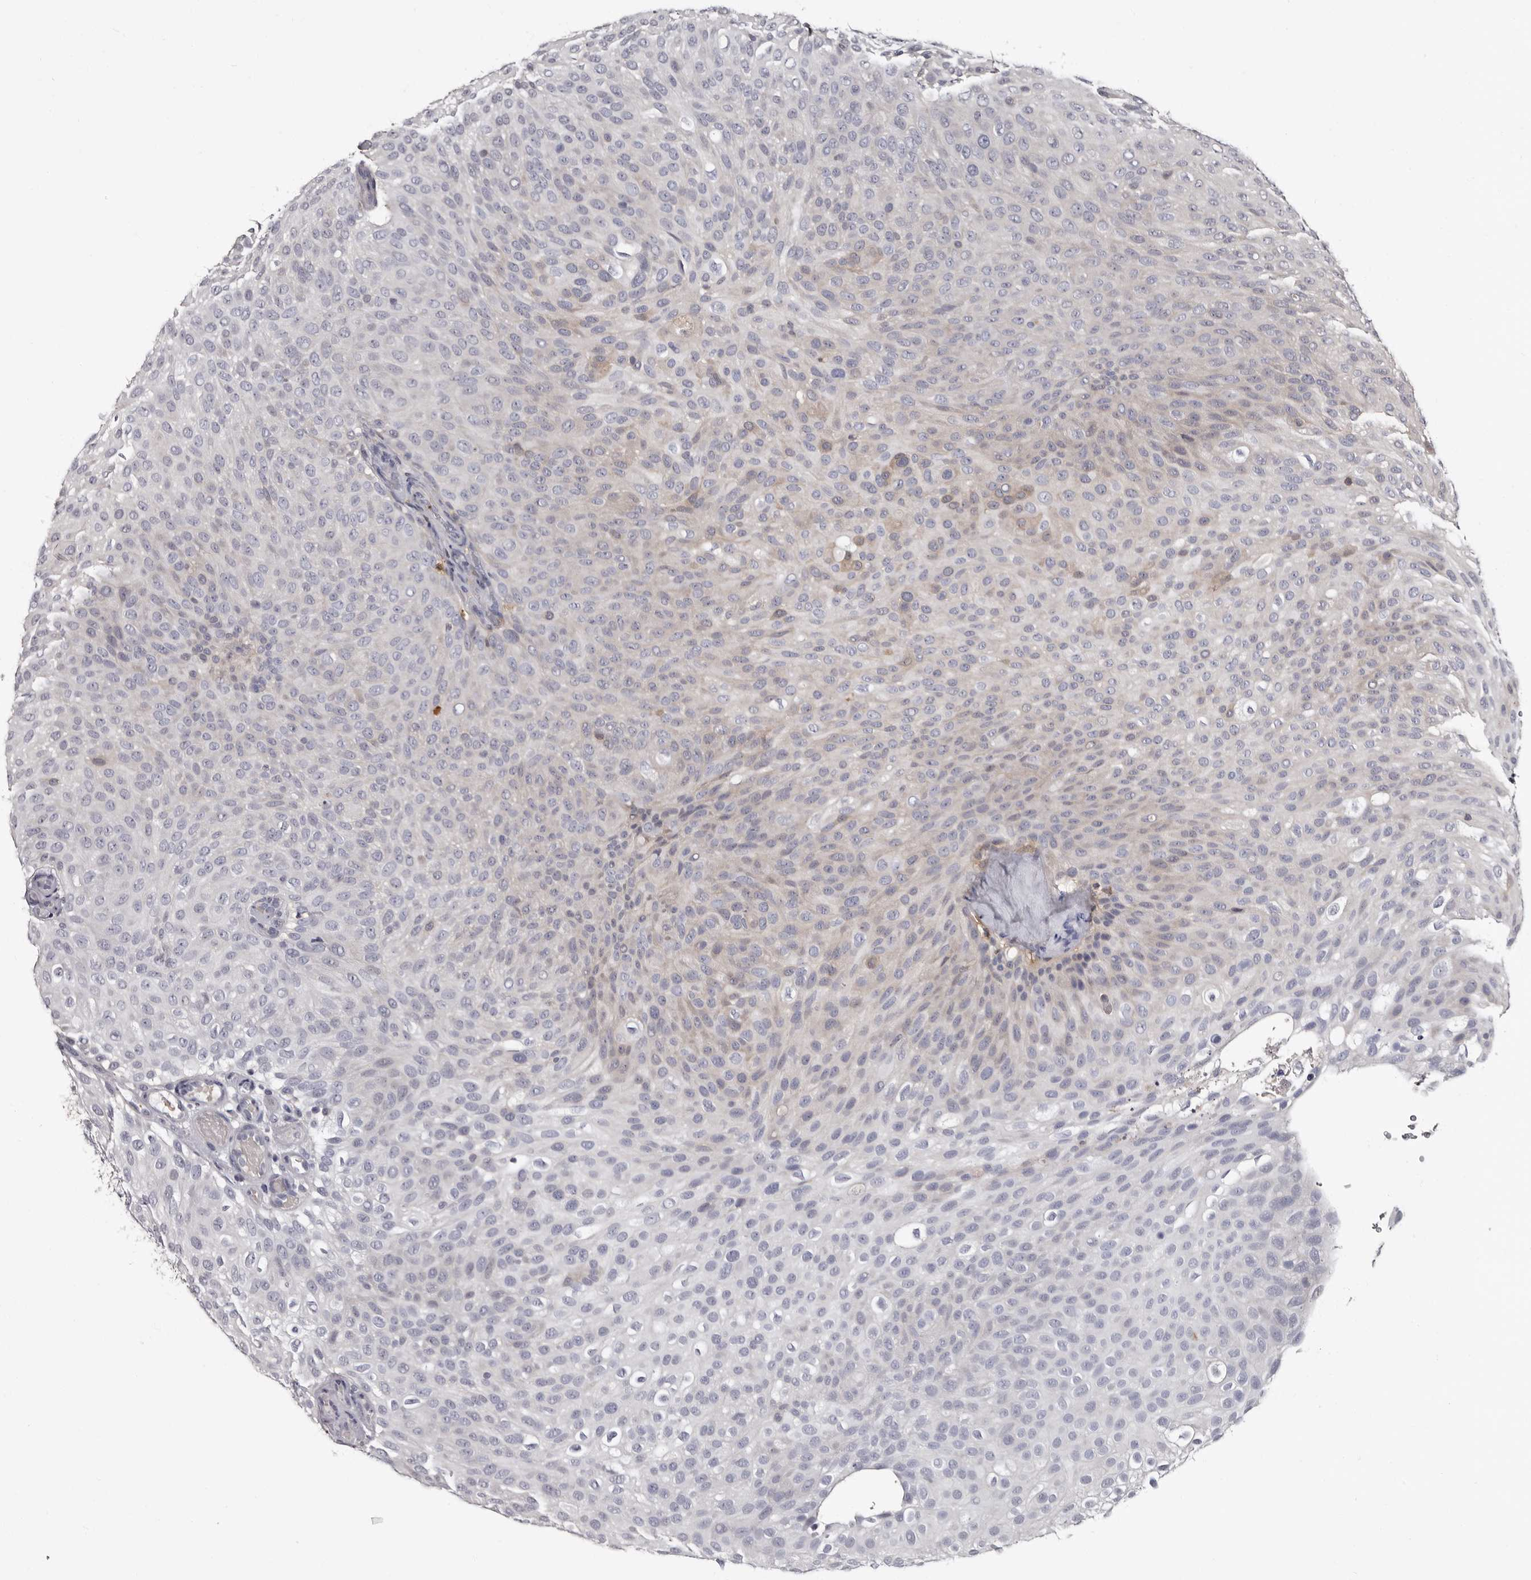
{"staining": {"intensity": "weak", "quantity": "<25%", "location": "cytoplasmic/membranous"}, "tissue": "urothelial cancer", "cell_type": "Tumor cells", "image_type": "cancer", "snomed": [{"axis": "morphology", "description": "Urothelial carcinoma, Low grade"}, {"axis": "topography", "description": "Urinary bladder"}], "caption": "This is a histopathology image of IHC staining of urothelial cancer, which shows no expression in tumor cells.", "gene": "DNPH1", "patient": {"sex": "male", "age": 78}}